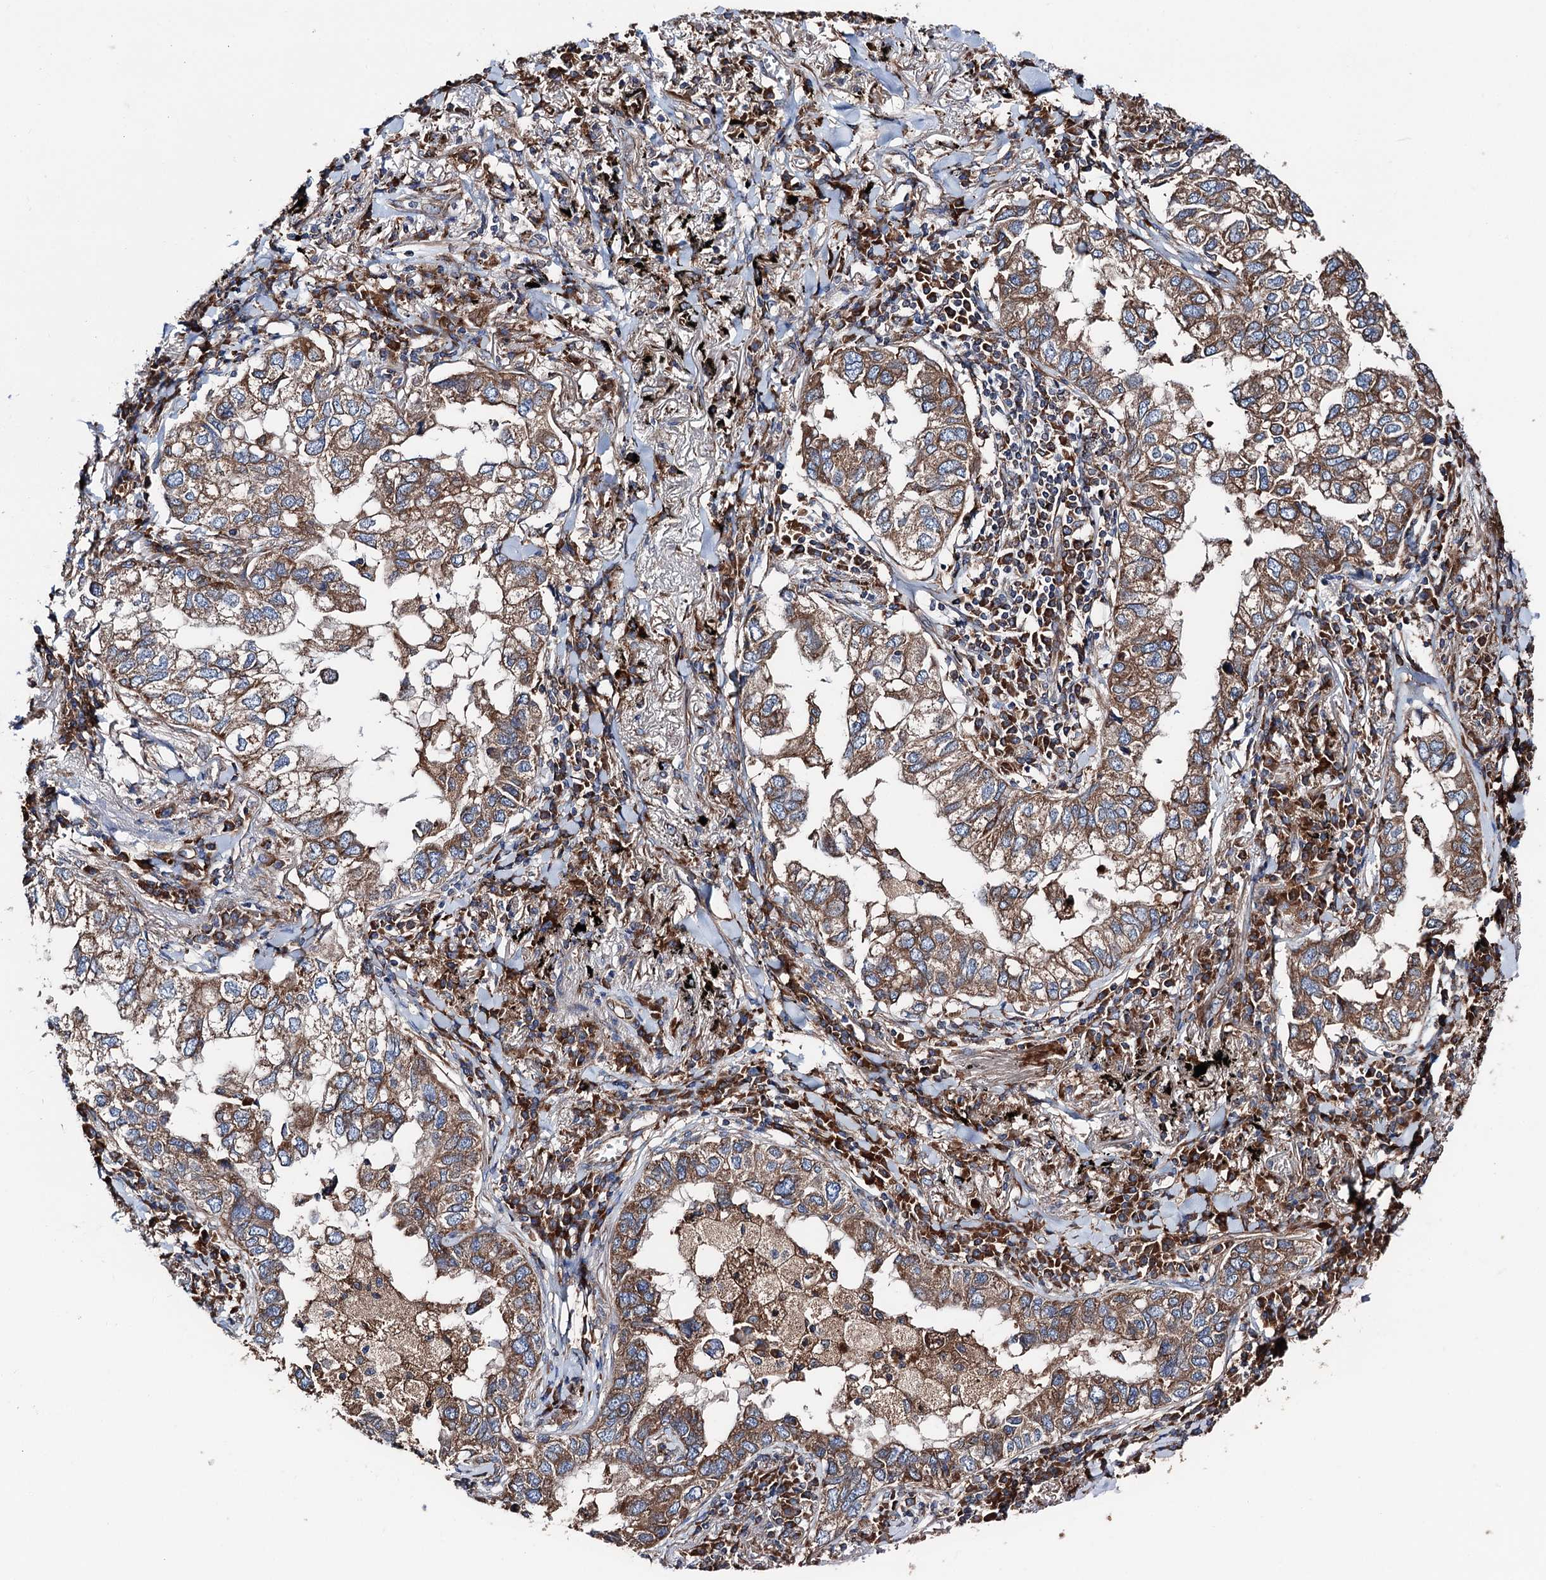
{"staining": {"intensity": "weak", "quantity": ">75%", "location": "cytoplasmic/membranous"}, "tissue": "lung cancer", "cell_type": "Tumor cells", "image_type": "cancer", "snomed": [{"axis": "morphology", "description": "Adenocarcinoma, NOS"}, {"axis": "topography", "description": "Lung"}], "caption": "Immunohistochemistry (IHC) of lung cancer (adenocarcinoma) shows low levels of weak cytoplasmic/membranous staining in approximately >75% of tumor cells.", "gene": "ERP29", "patient": {"sex": "male", "age": 65}}